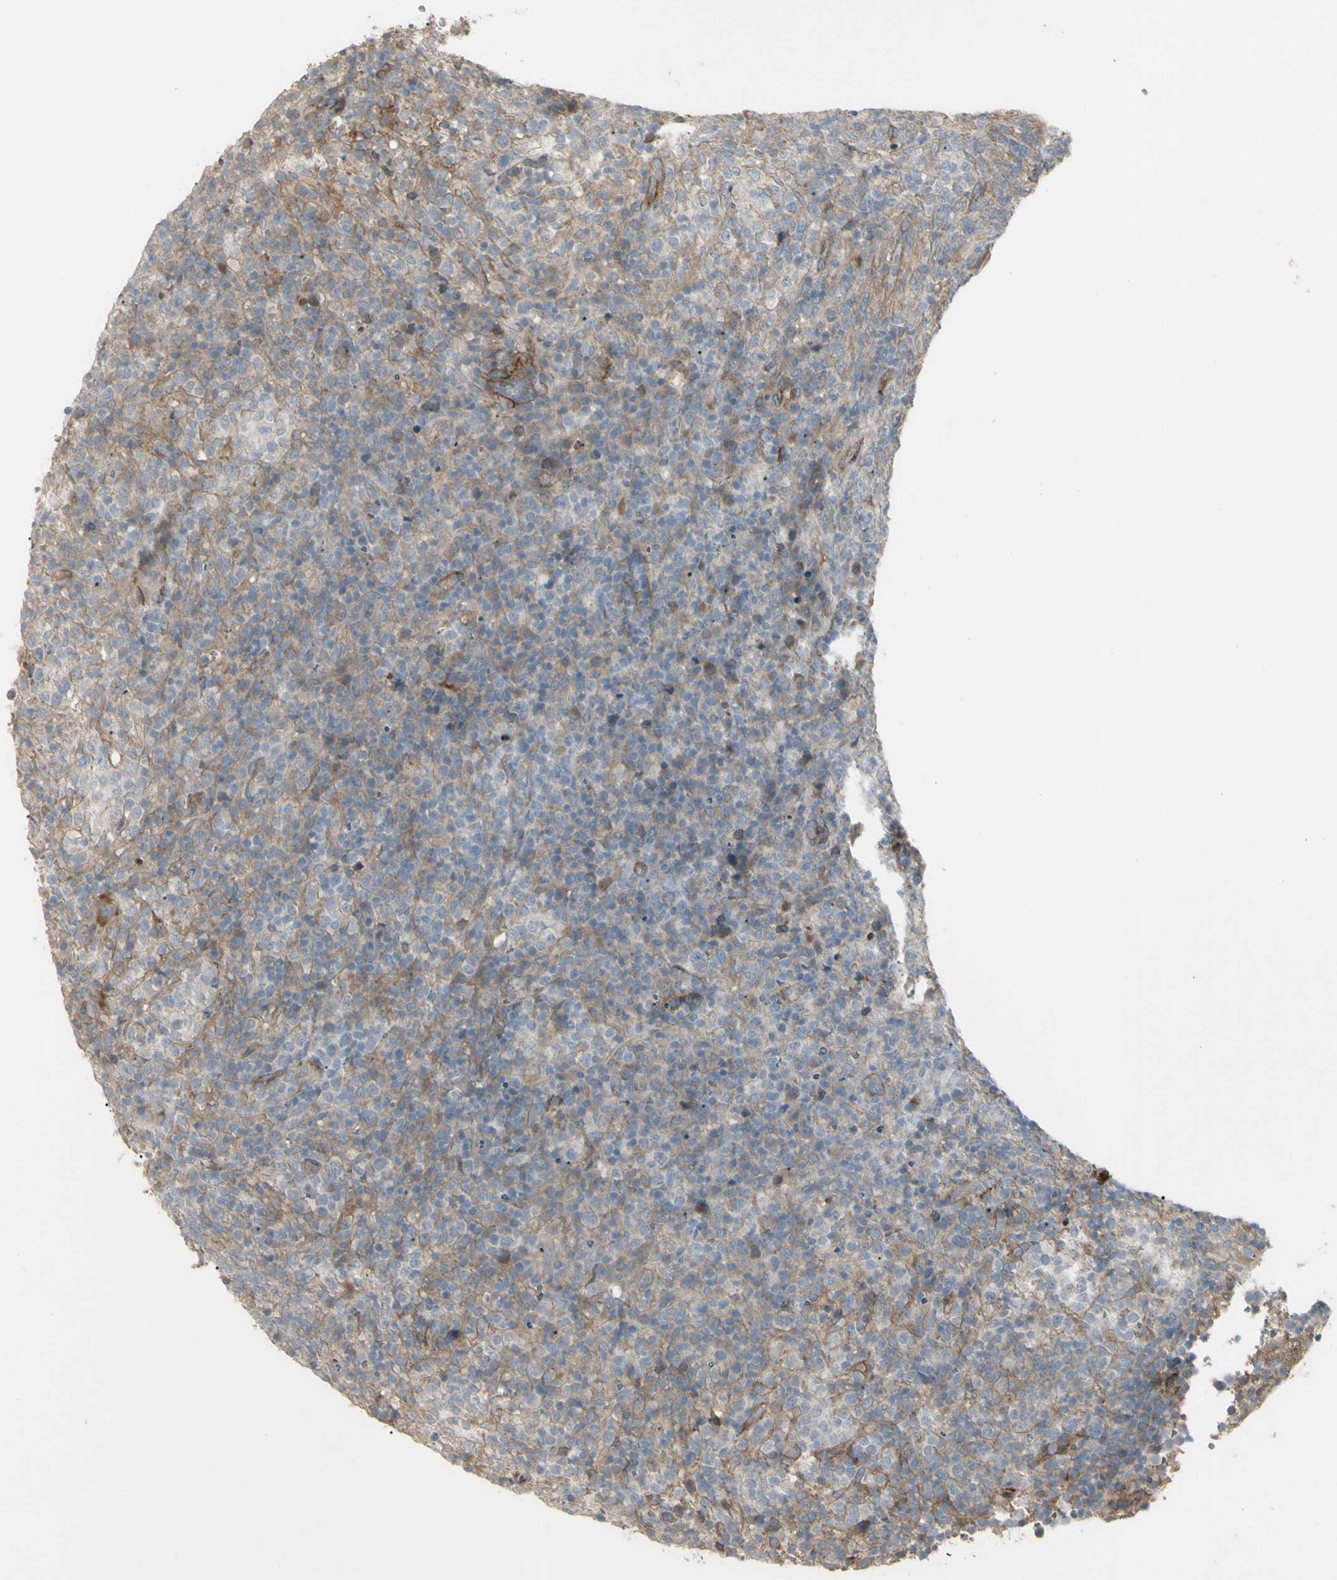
{"staining": {"intensity": "weak", "quantity": "25%-75%", "location": "cytoplasmic/membranous"}, "tissue": "lymphoma", "cell_type": "Tumor cells", "image_type": "cancer", "snomed": [{"axis": "morphology", "description": "Malignant lymphoma, non-Hodgkin's type, High grade"}, {"axis": "topography", "description": "Lymph node"}], "caption": "There is low levels of weak cytoplasmic/membranous staining in tumor cells of malignant lymphoma, non-Hodgkin's type (high-grade), as demonstrated by immunohistochemical staining (brown color).", "gene": "CD276", "patient": {"sex": "female", "age": 76}}